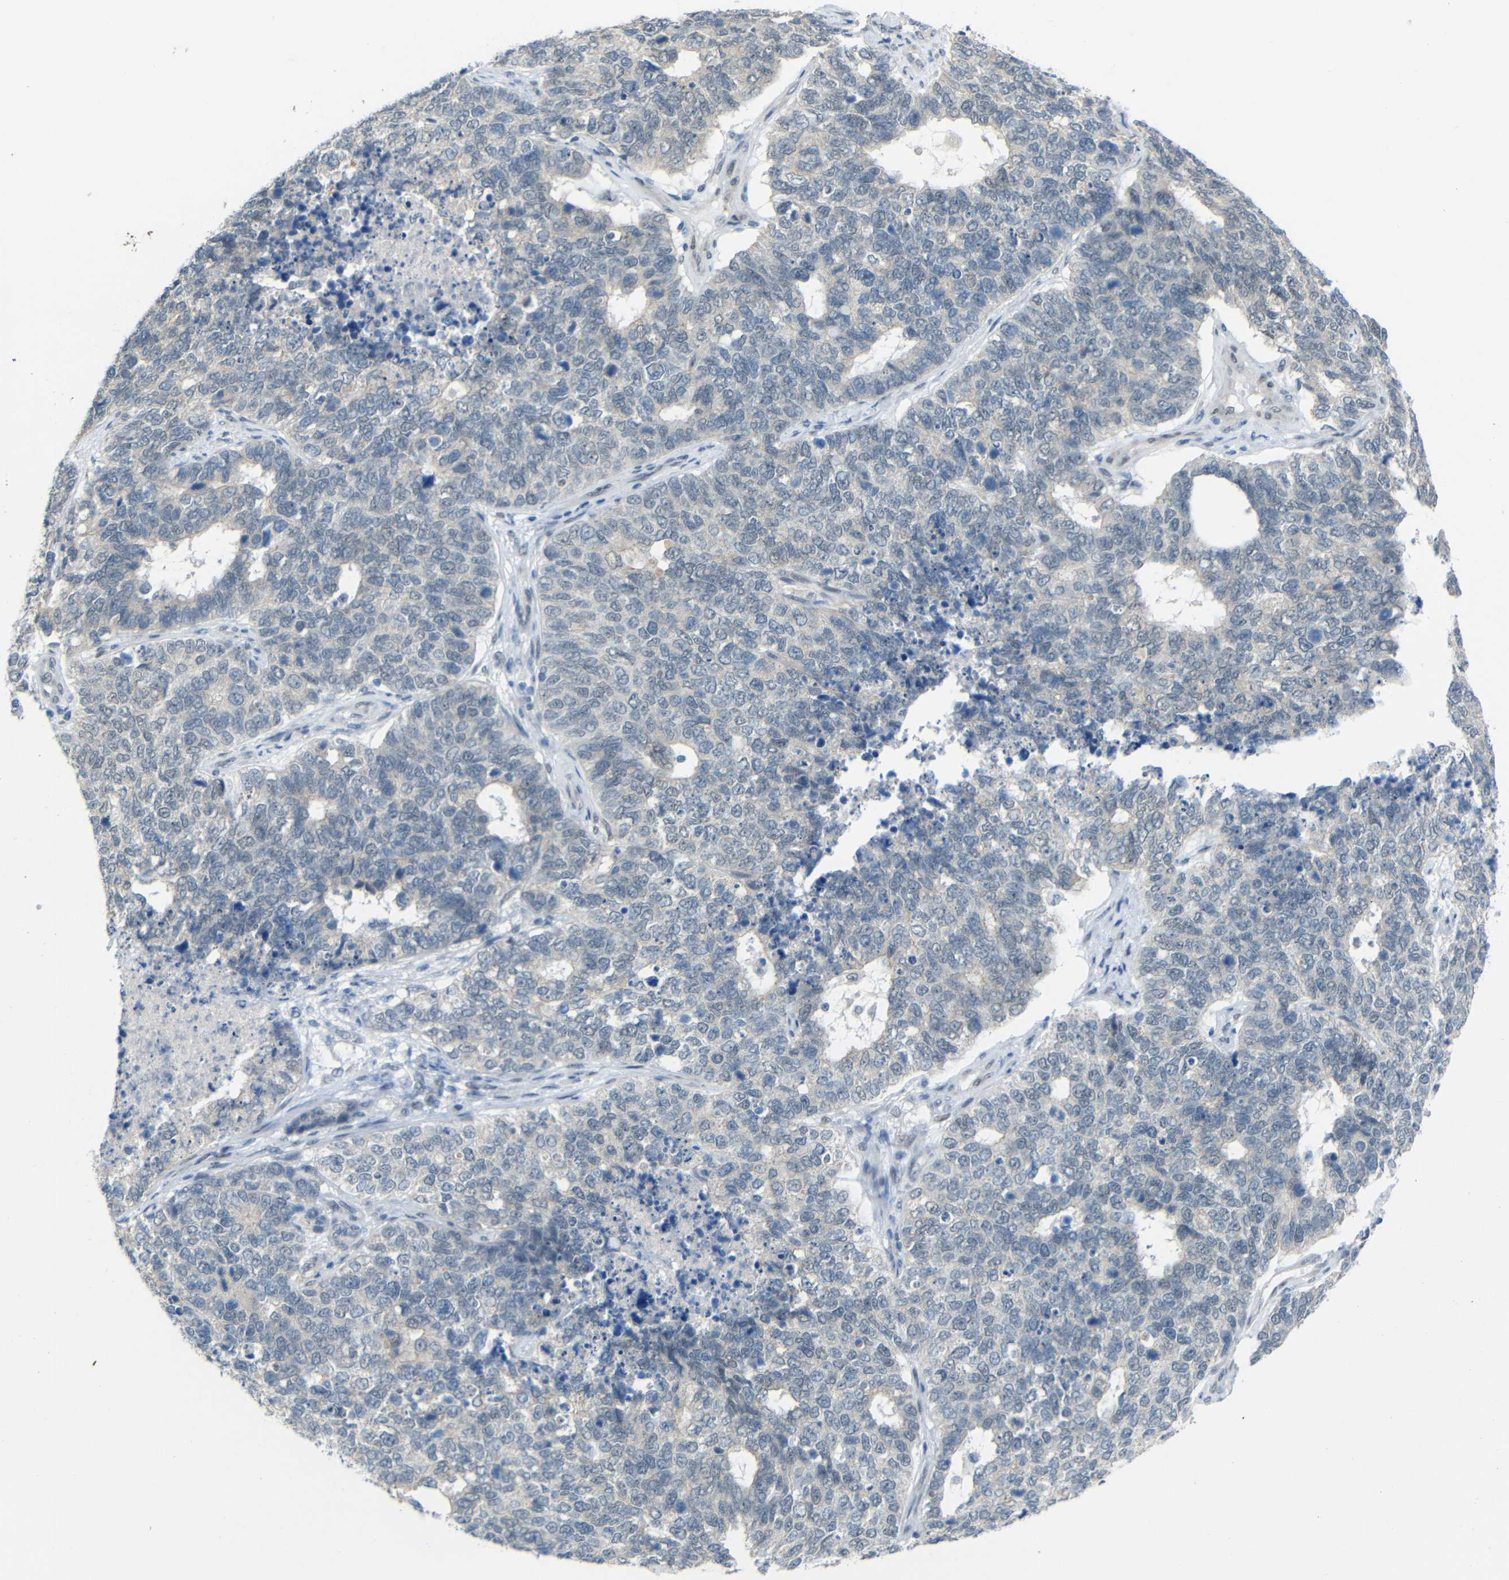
{"staining": {"intensity": "negative", "quantity": "none", "location": "none"}, "tissue": "cervical cancer", "cell_type": "Tumor cells", "image_type": "cancer", "snomed": [{"axis": "morphology", "description": "Squamous cell carcinoma, NOS"}, {"axis": "topography", "description": "Cervix"}], "caption": "A micrograph of human cervical cancer is negative for staining in tumor cells.", "gene": "GPR158", "patient": {"sex": "female", "age": 63}}